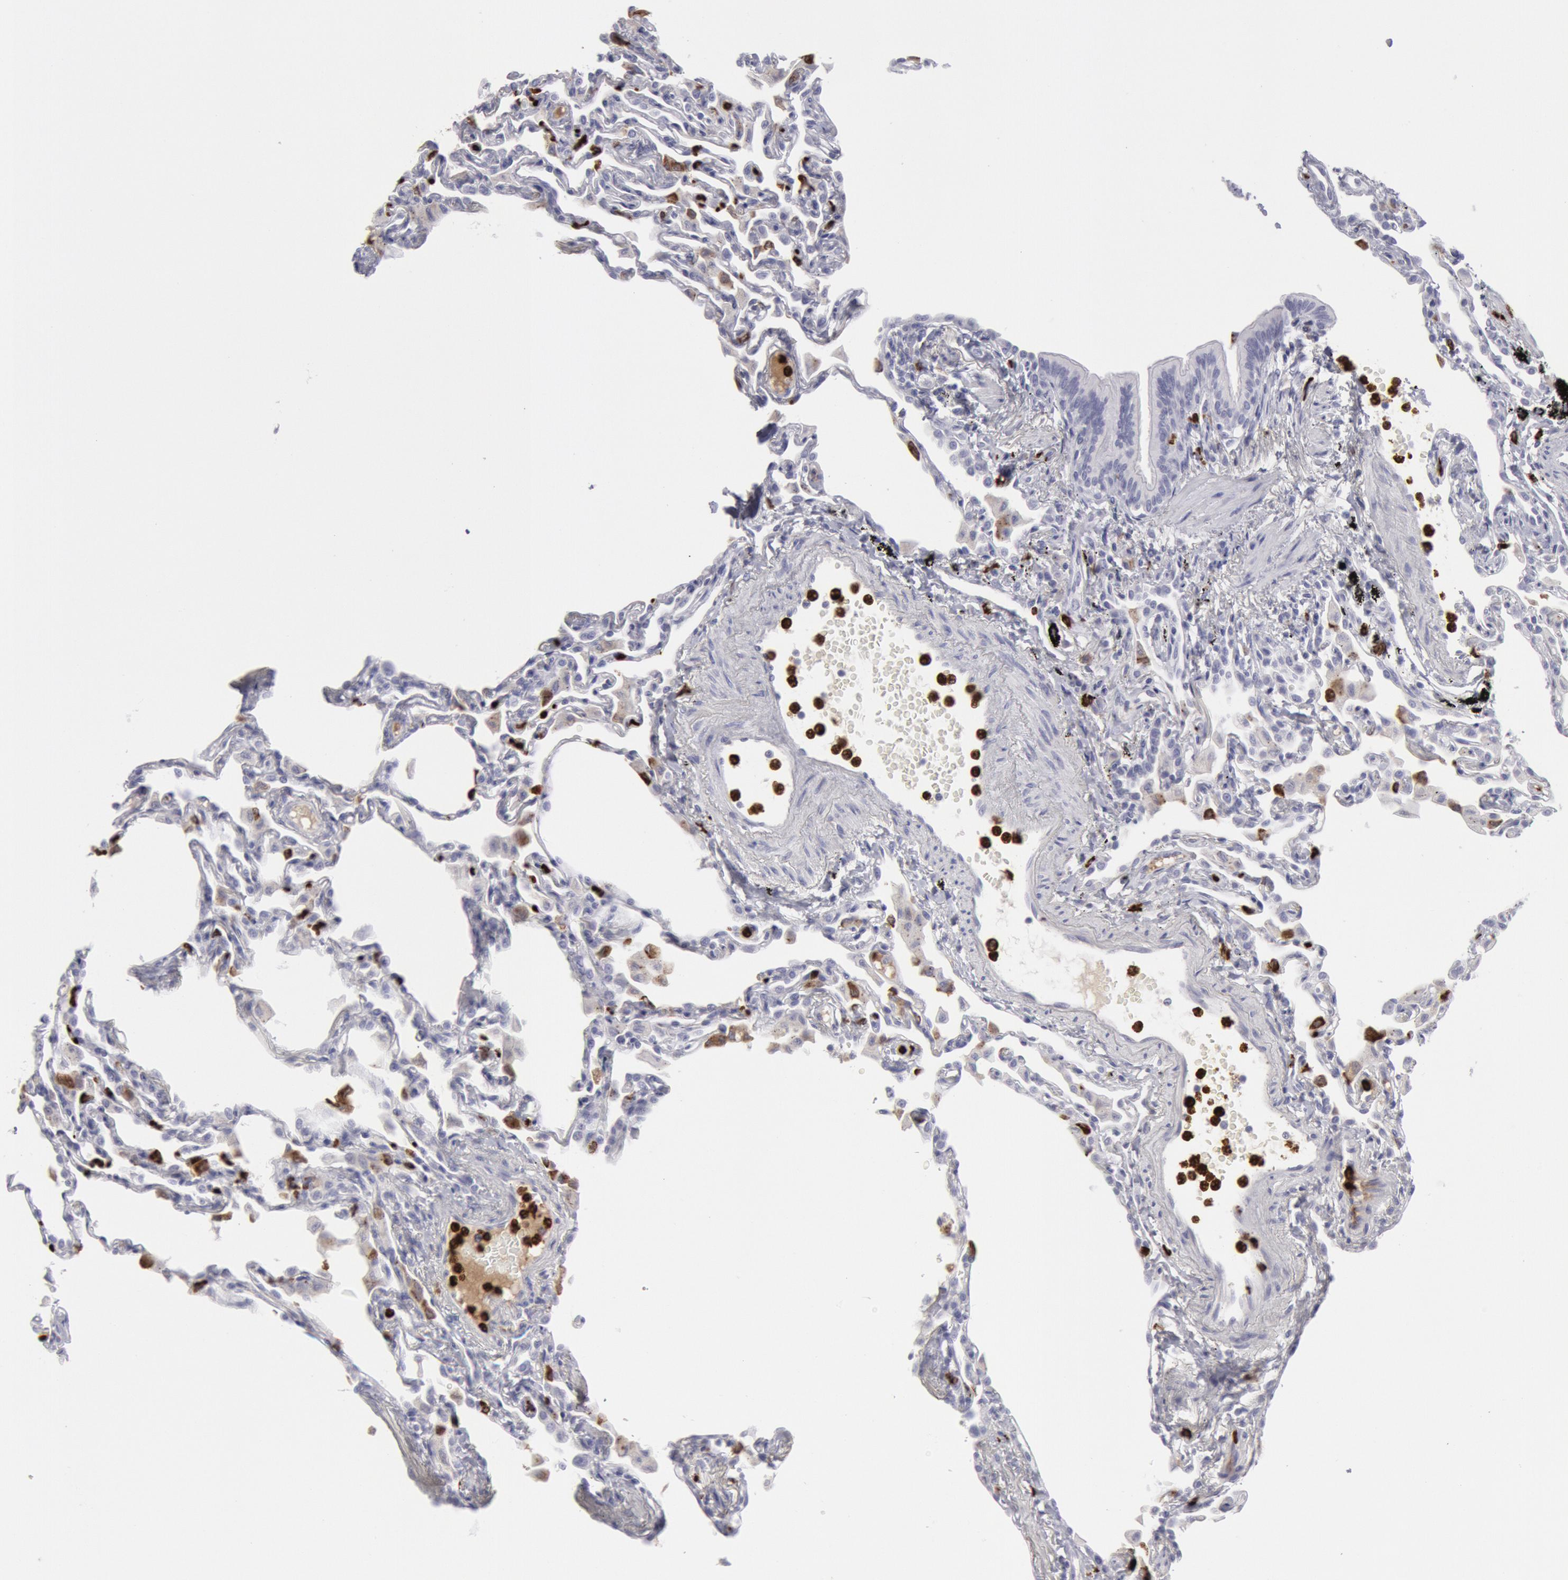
{"staining": {"intensity": "negative", "quantity": "none", "location": "none"}, "tissue": "lung", "cell_type": "Alveolar cells", "image_type": "normal", "snomed": [{"axis": "morphology", "description": "Normal tissue, NOS"}, {"axis": "topography", "description": "Lung"}], "caption": "Immunohistochemistry (IHC) of benign human lung demonstrates no expression in alveolar cells.", "gene": "FCN1", "patient": {"sex": "female", "age": 49}}